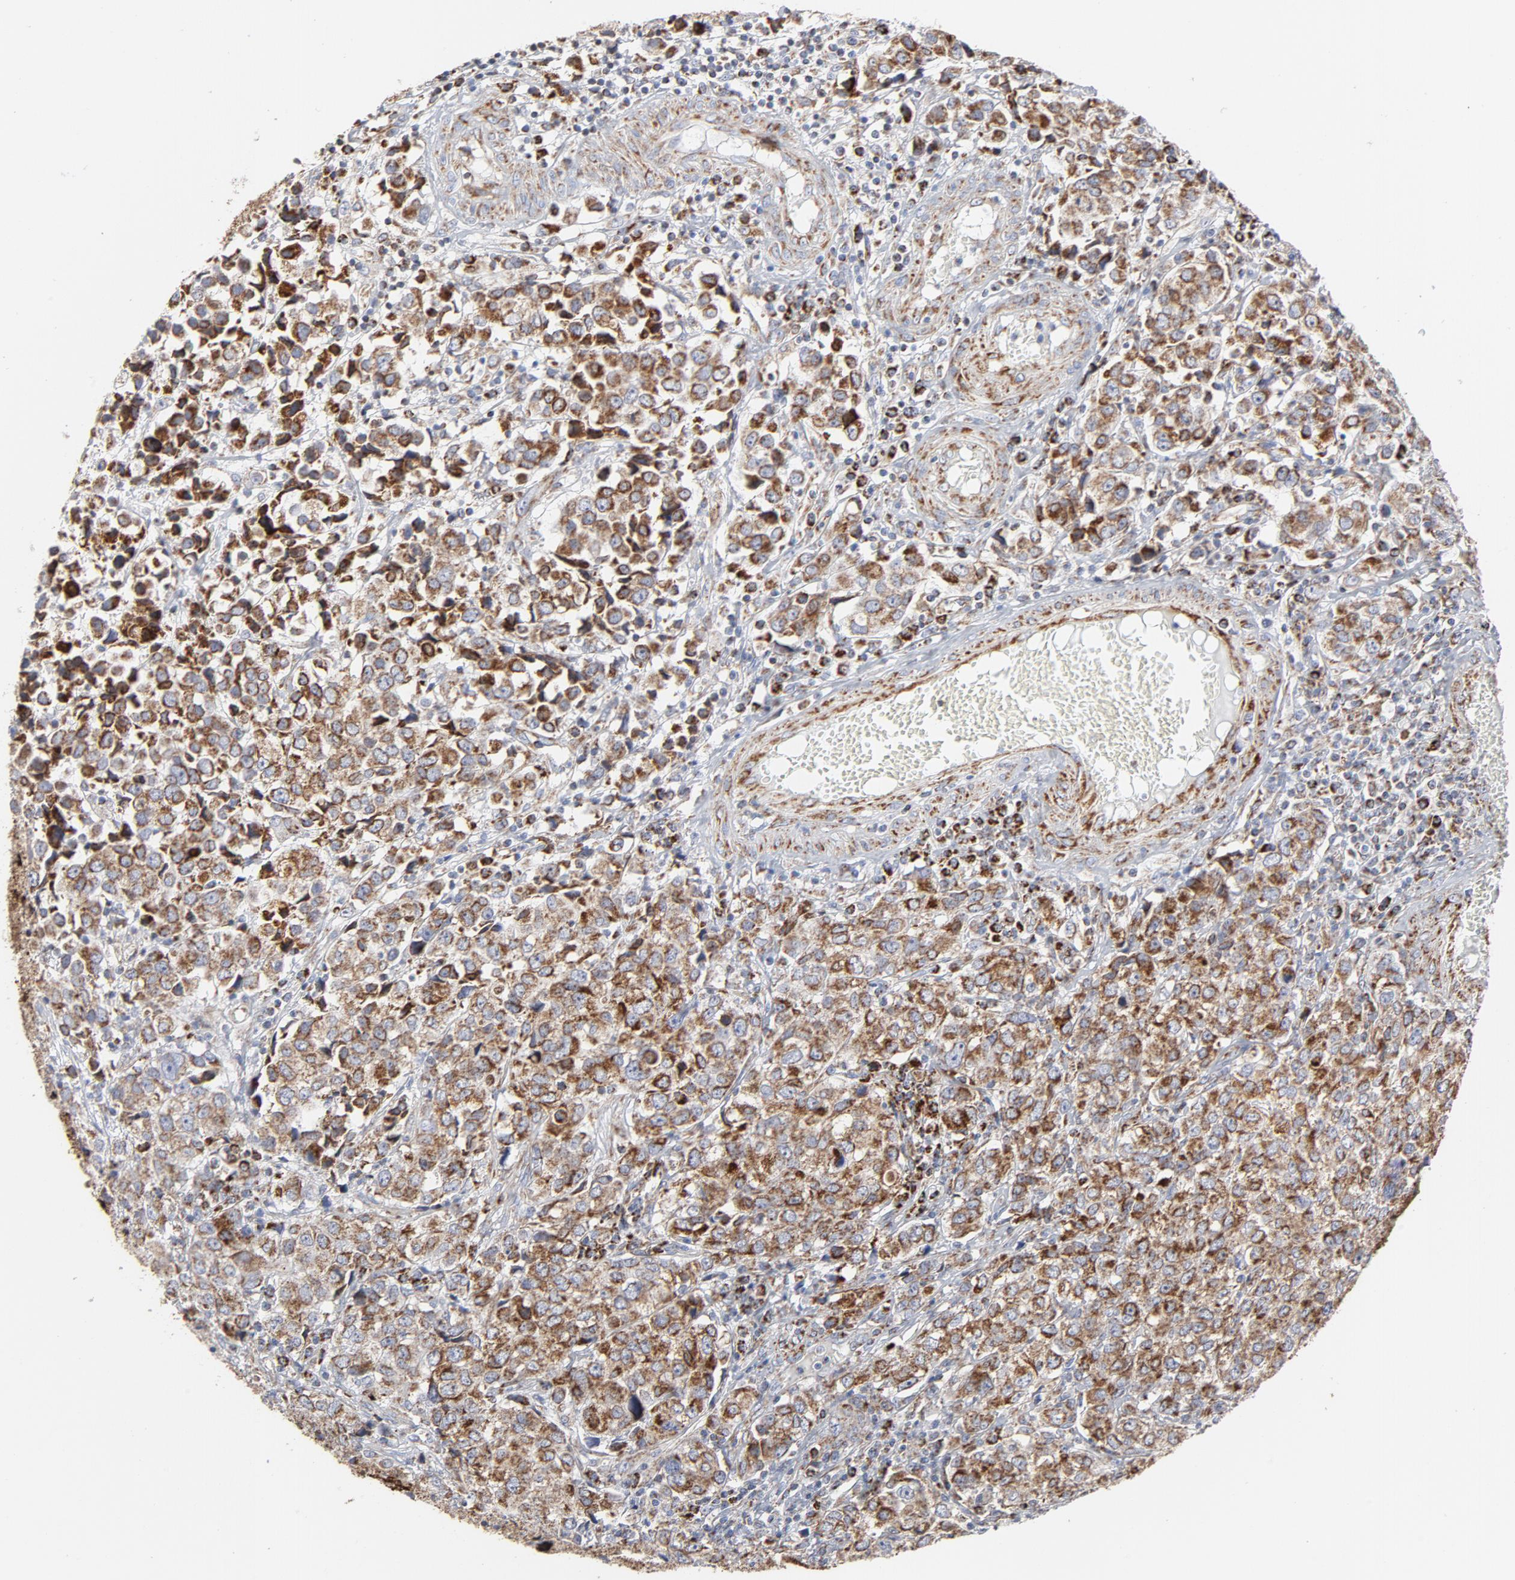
{"staining": {"intensity": "moderate", "quantity": ">75%", "location": "cytoplasmic/membranous"}, "tissue": "urothelial cancer", "cell_type": "Tumor cells", "image_type": "cancer", "snomed": [{"axis": "morphology", "description": "Urothelial carcinoma, High grade"}, {"axis": "topography", "description": "Urinary bladder"}], "caption": "Tumor cells show medium levels of moderate cytoplasmic/membranous expression in about >75% of cells in human urothelial cancer.", "gene": "CYCS", "patient": {"sex": "female", "age": 75}}